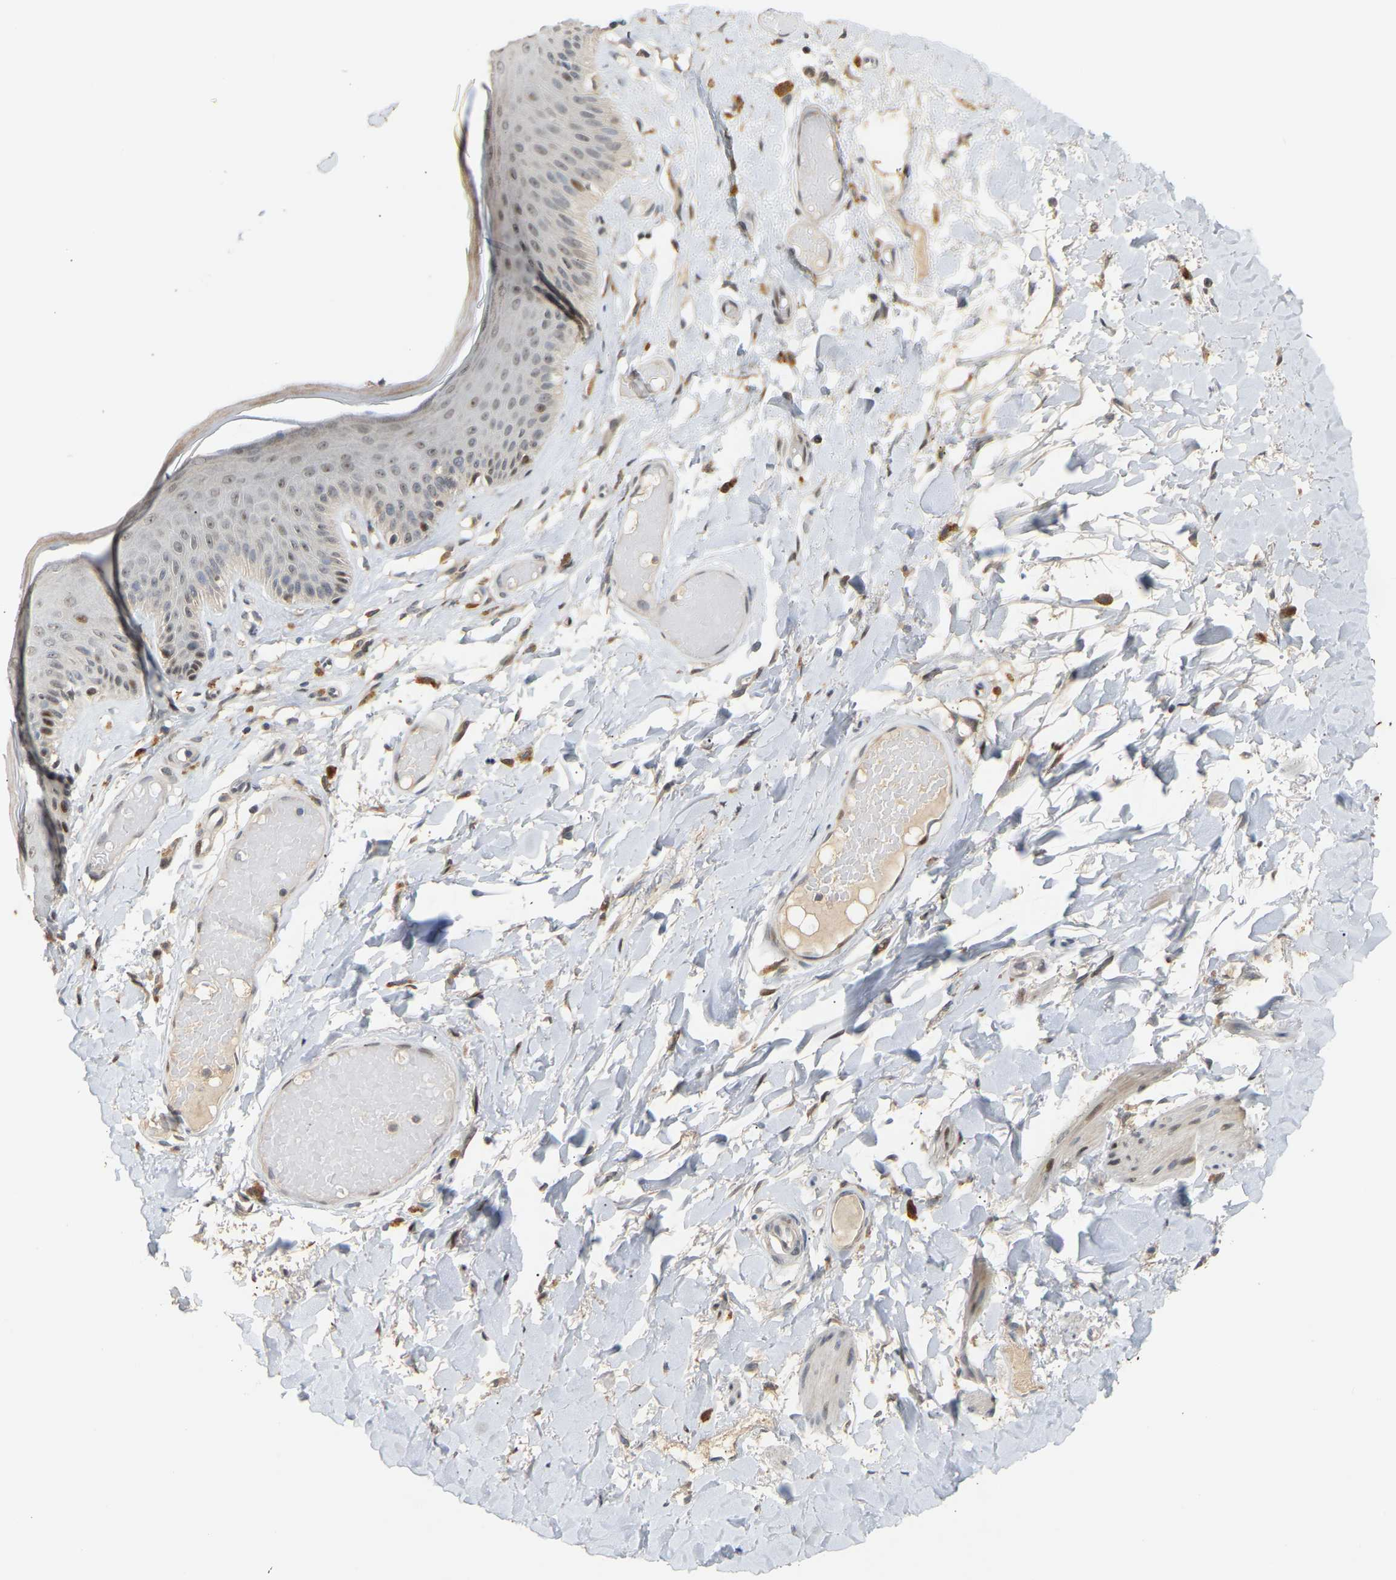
{"staining": {"intensity": "weak", "quantity": "<25%", "location": "cytoplasmic/membranous,nuclear"}, "tissue": "skin", "cell_type": "Epidermal cells", "image_type": "normal", "snomed": [{"axis": "morphology", "description": "Normal tissue, NOS"}, {"axis": "topography", "description": "Vulva"}], "caption": "Immunohistochemistry photomicrograph of unremarkable human skin stained for a protein (brown), which displays no expression in epidermal cells.", "gene": "PTPN4", "patient": {"sex": "female", "age": 73}}